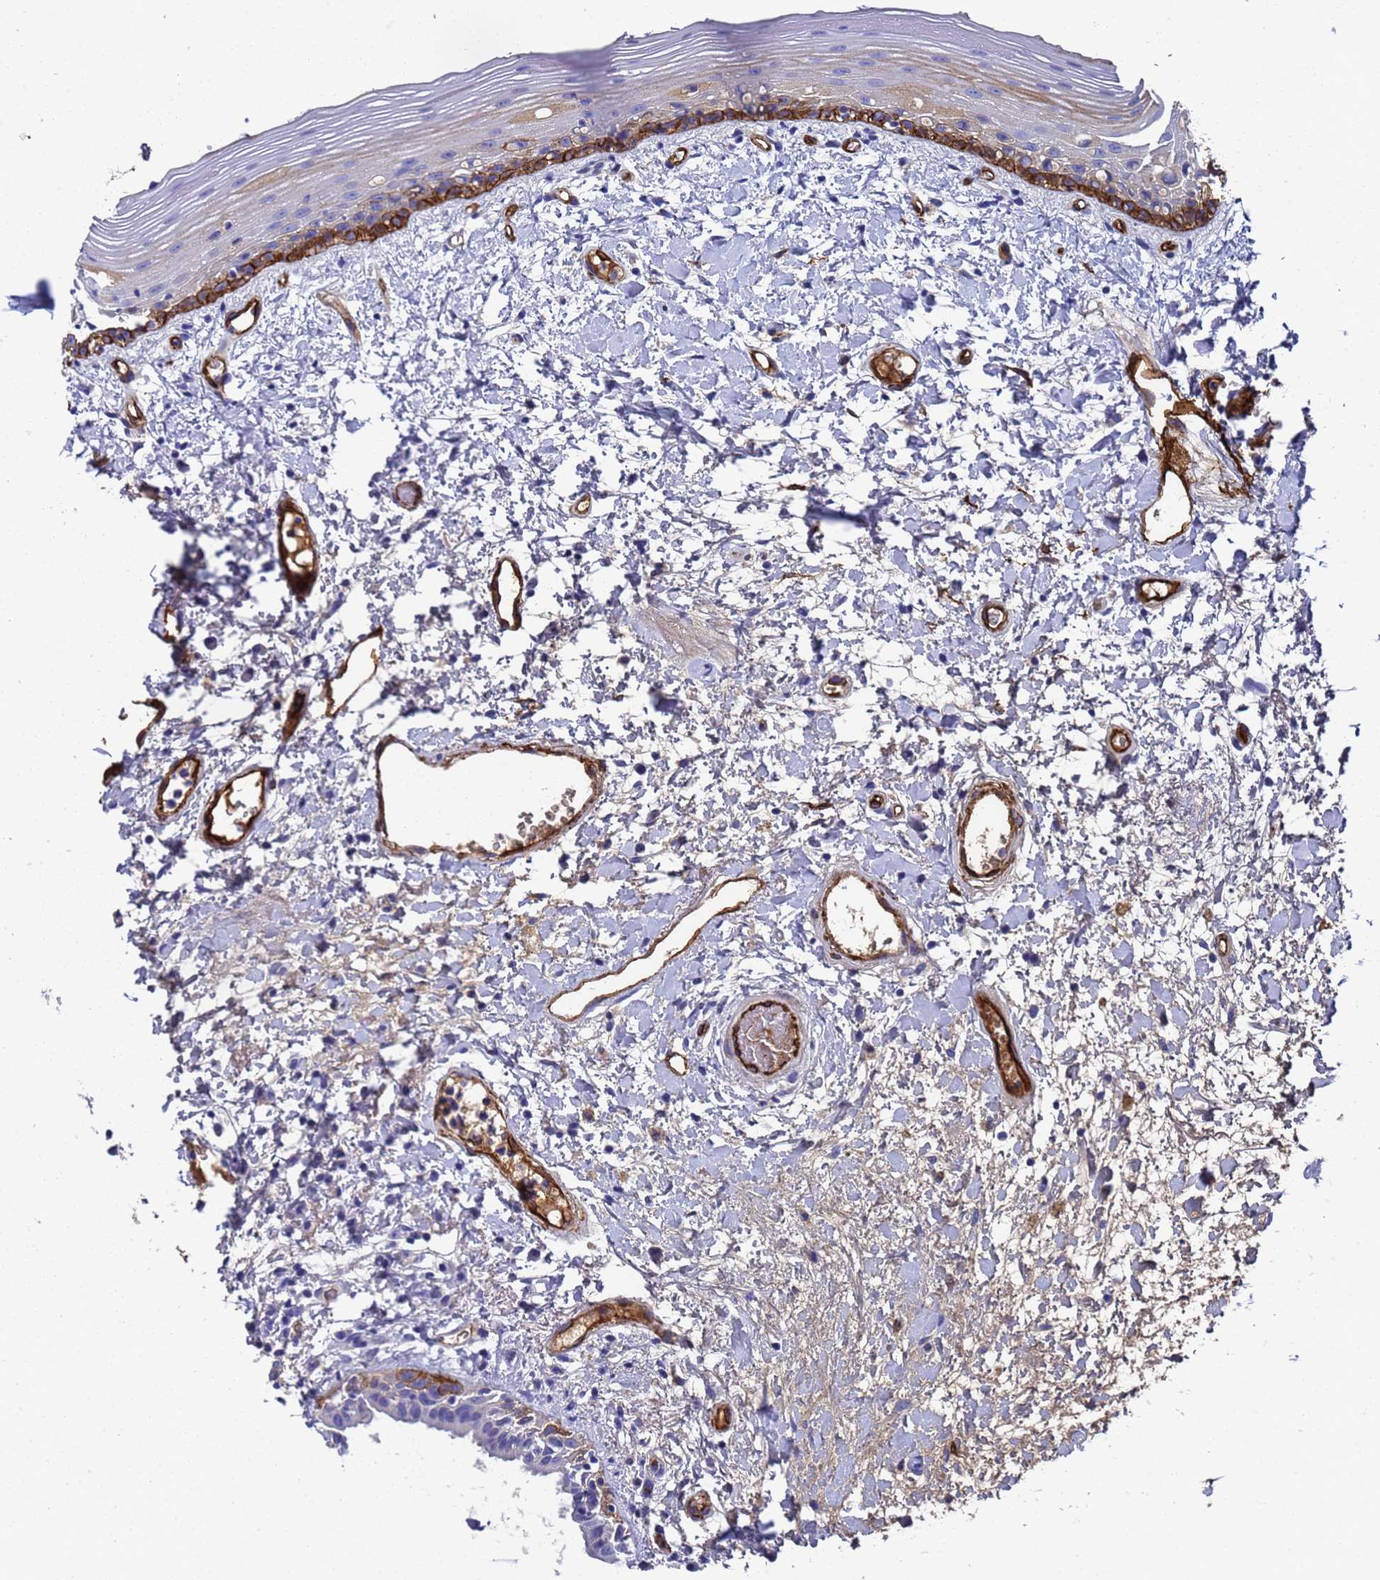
{"staining": {"intensity": "strong", "quantity": "<25%", "location": "cytoplasmic/membranous"}, "tissue": "oral mucosa", "cell_type": "Squamous epithelial cells", "image_type": "normal", "snomed": [{"axis": "morphology", "description": "Normal tissue, NOS"}, {"axis": "topography", "description": "Oral tissue"}], "caption": "This histopathology image shows IHC staining of benign oral mucosa, with medium strong cytoplasmic/membranous expression in about <25% of squamous epithelial cells.", "gene": "ADIPOQ", "patient": {"sex": "female", "age": 76}}